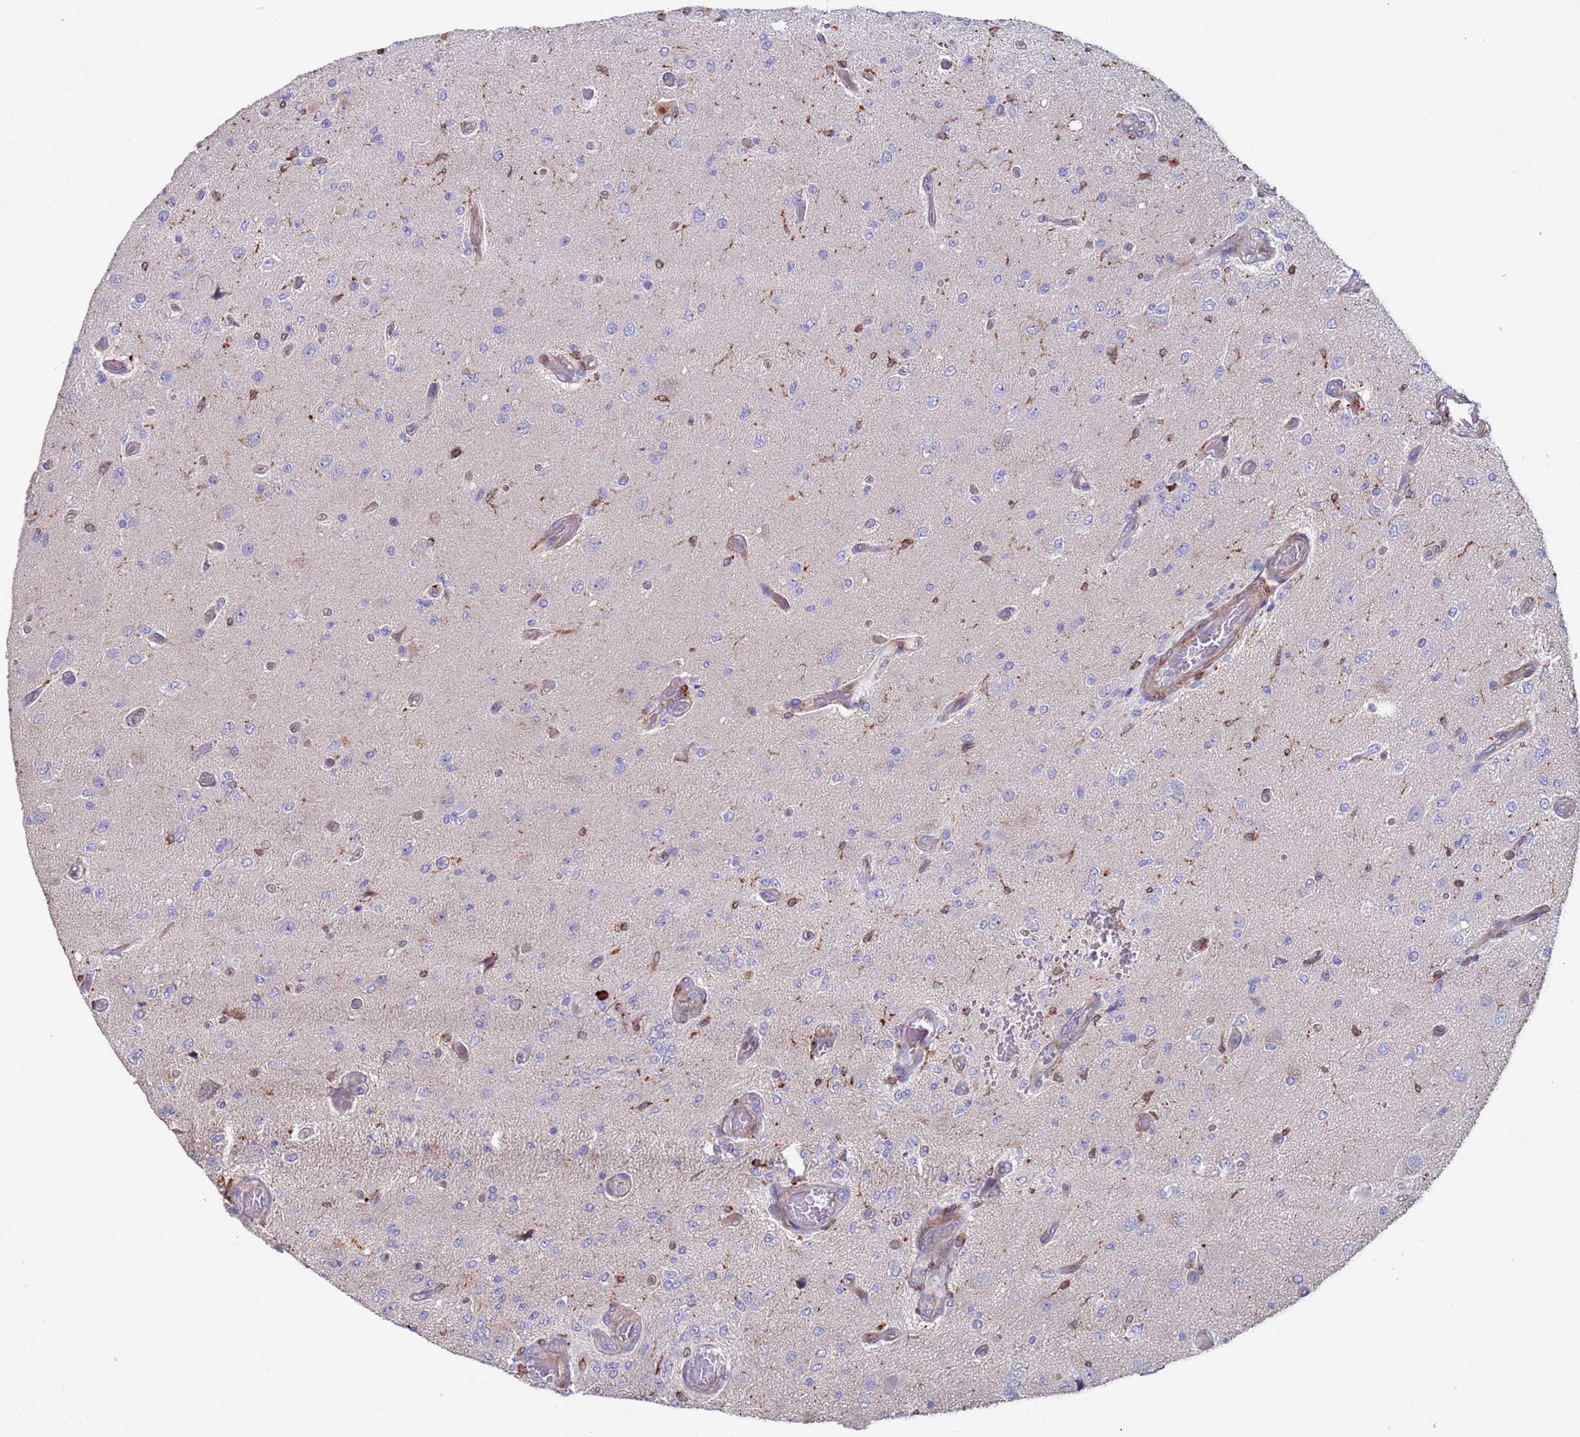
{"staining": {"intensity": "negative", "quantity": "none", "location": "none"}, "tissue": "glioma", "cell_type": "Tumor cells", "image_type": "cancer", "snomed": [{"axis": "morphology", "description": "Normal tissue, NOS"}, {"axis": "morphology", "description": "Glioma, malignant, High grade"}, {"axis": "topography", "description": "Cerebral cortex"}], "caption": "There is no significant staining in tumor cells of glioma. The staining was performed using DAB (3,3'-diaminobenzidine) to visualize the protein expression in brown, while the nuclei were stained in blue with hematoxylin (Magnification: 20x).", "gene": "GREB1L", "patient": {"sex": "male", "age": 77}}